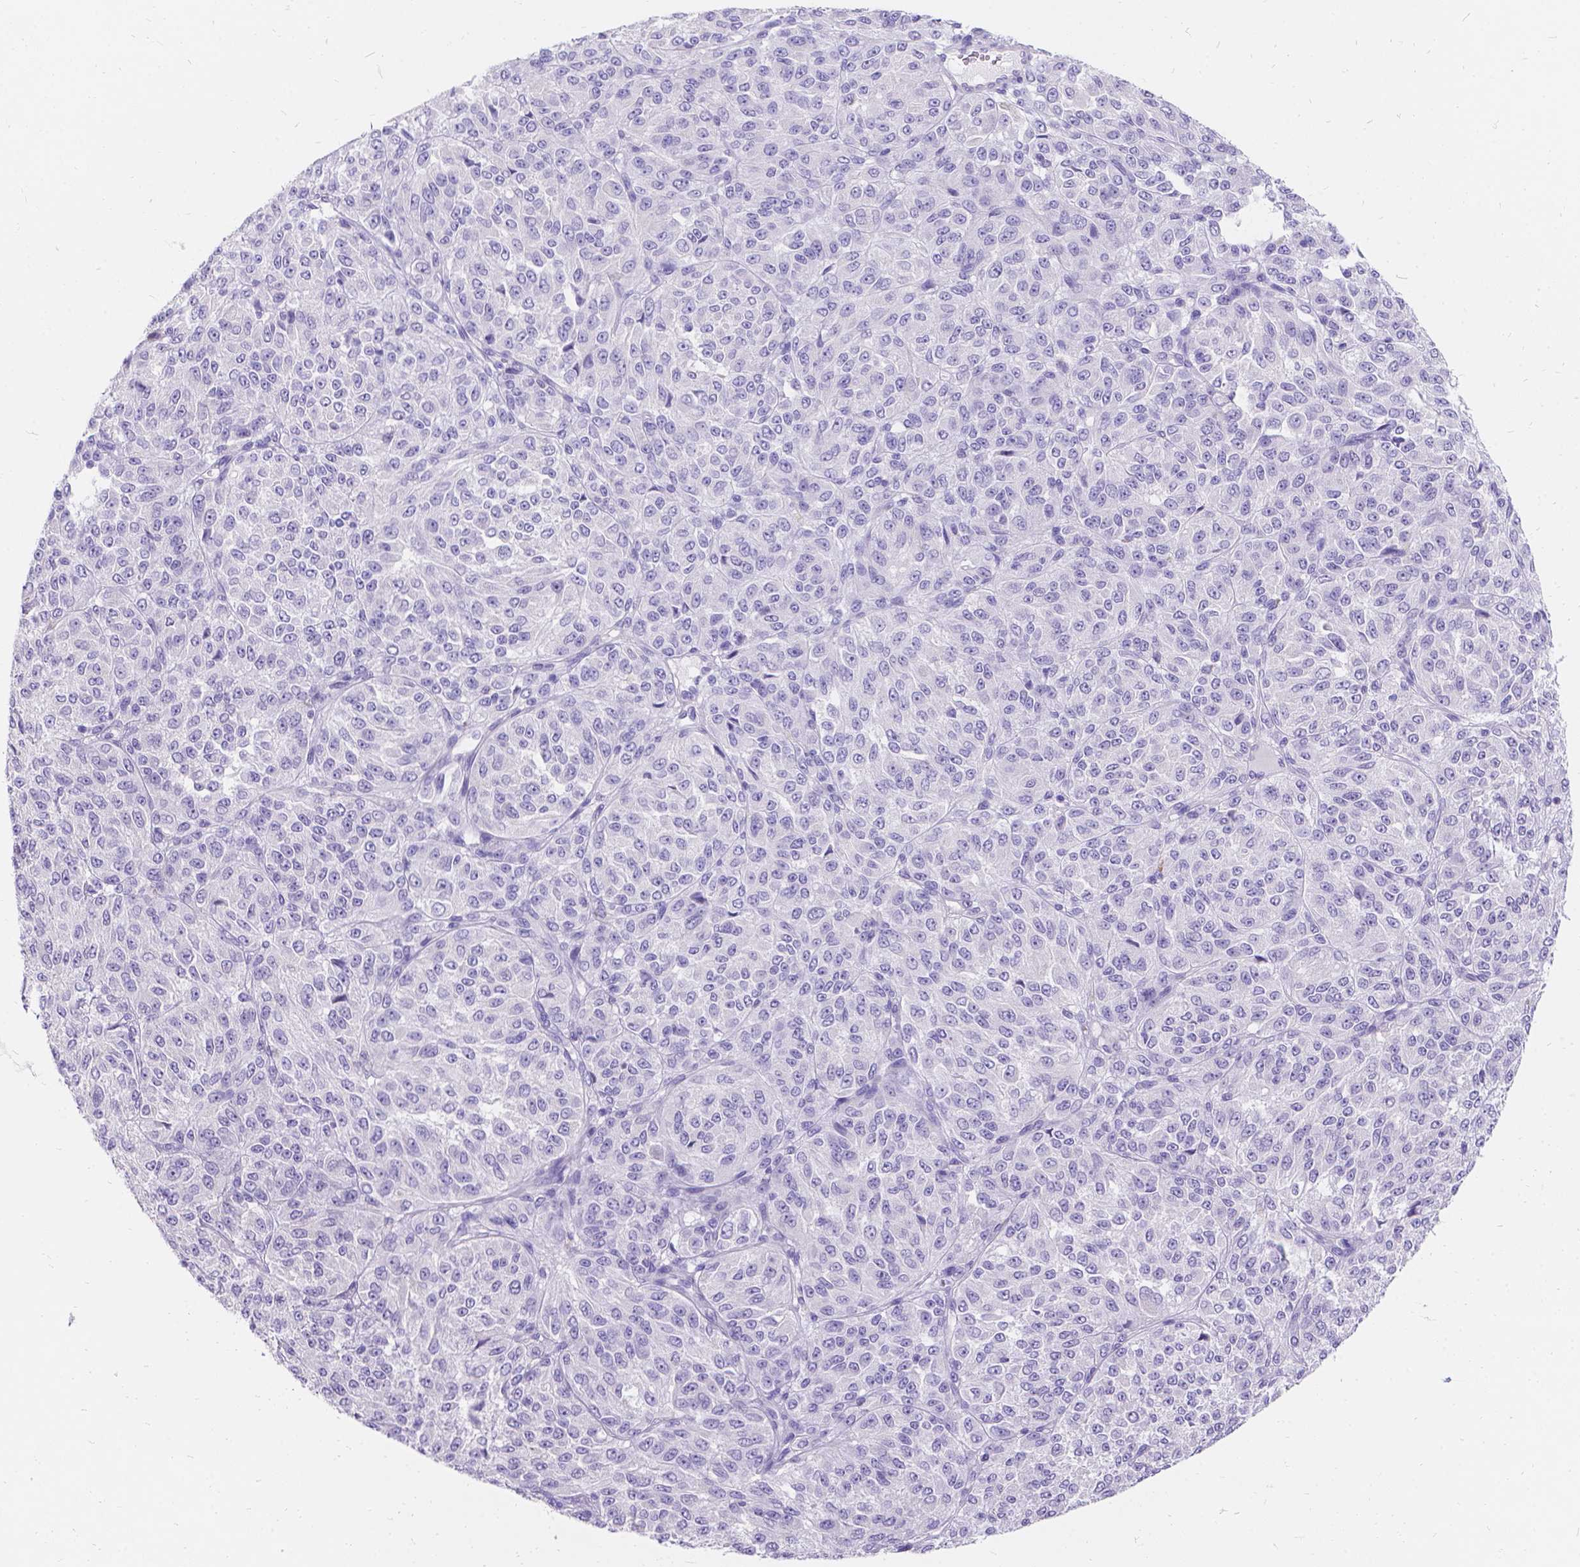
{"staining": {"intensity": "negative", "quantity": "none", "location": "none"}, "tissue": "melanoma", "cell_type": "Tumor cells", "image_type": "cancer", "snomed": [{"axis": "morphology", "description": "Malignant melanoma, Metastatic site"}, {"axis": "topography", "description": "Brain"}], "caption": "Tumor cells are negative for protein expression in human melanoma.", "gene": "GNRHR", "patient": {"sex": "female", "age": 56}}